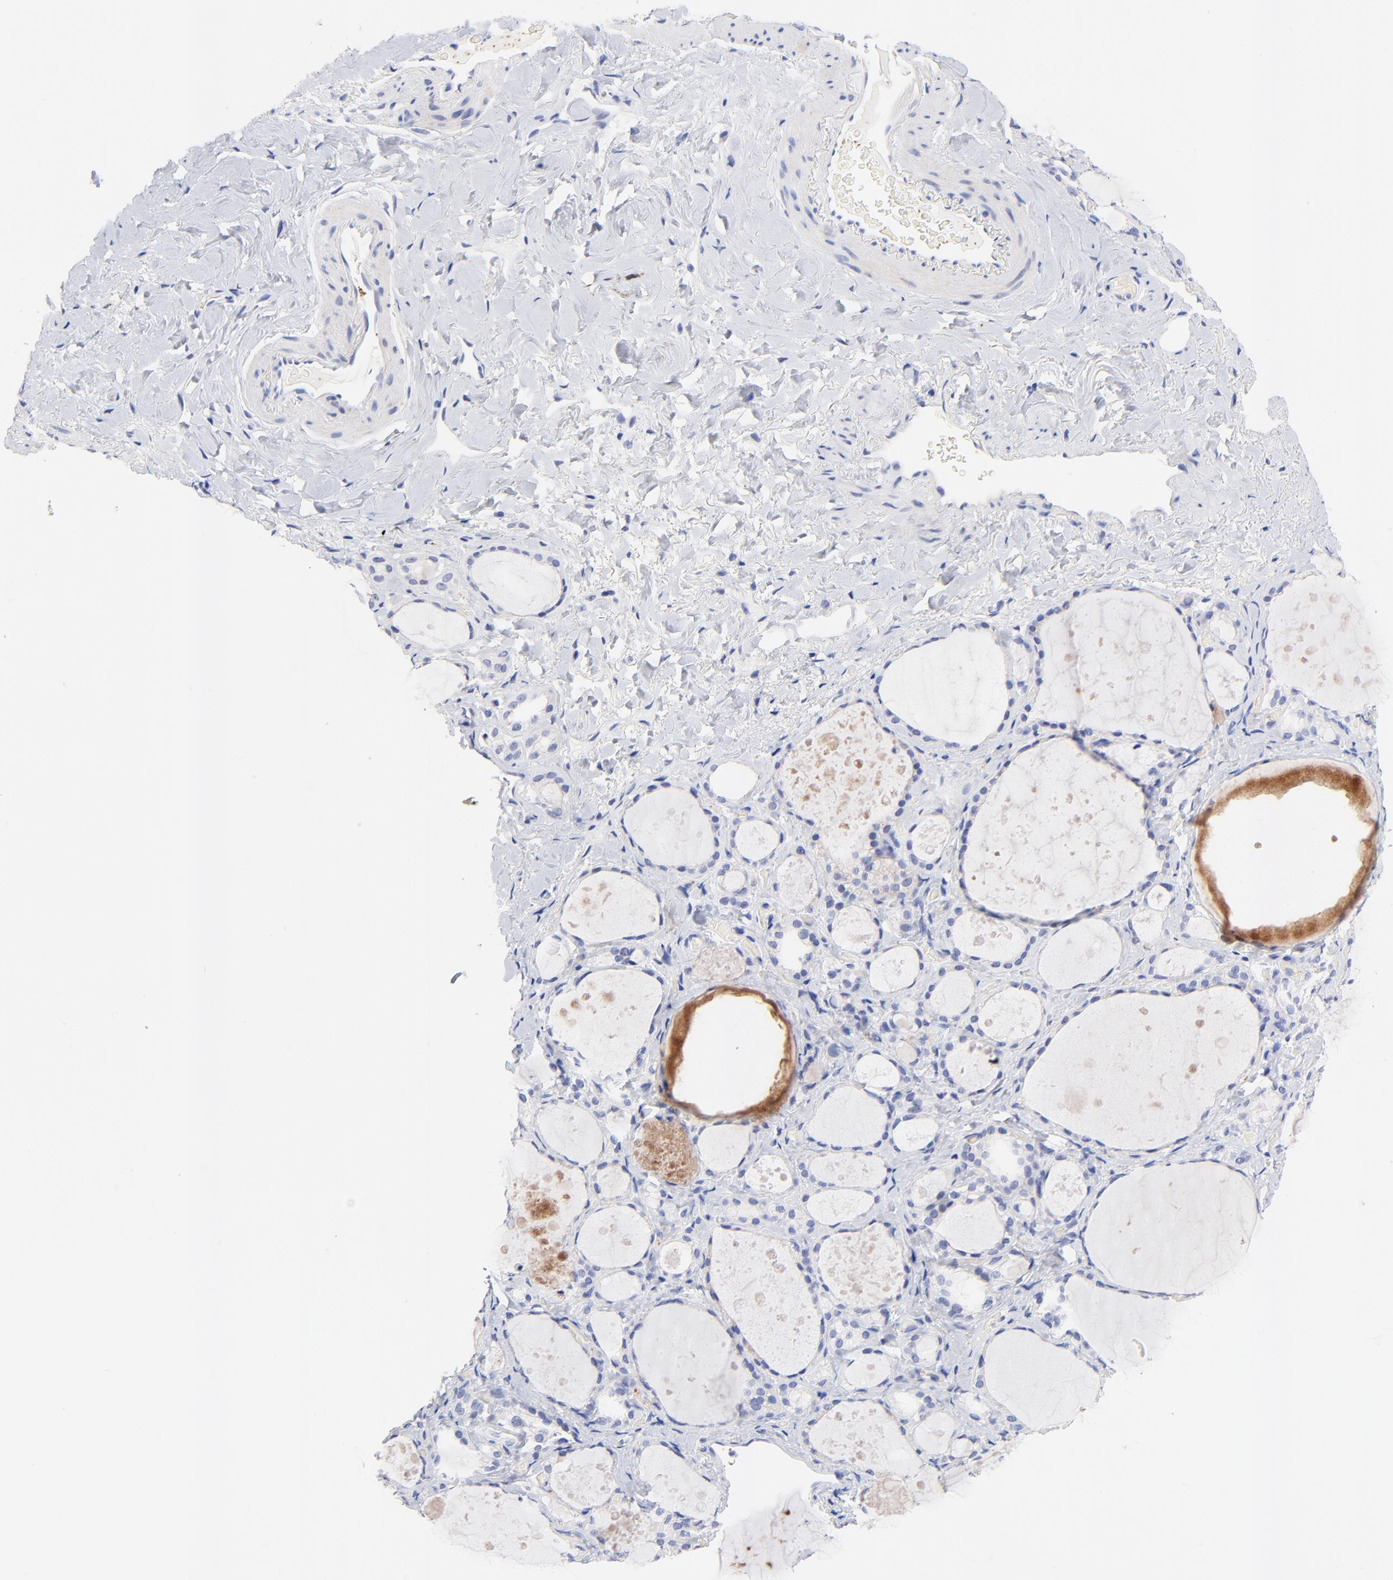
{"staining": {"intensity": "negative", "quantity": "none", "location": "none"}, "tissue": "thyroid gland", "cell_type": "Glandular cells", "image_type": "normal", "snomed": [{"axis": "morphology", "description": "Normal tissue, NOS"}, {"axis": "topography", "description": "Thyroid gland"}], "caption": "There is no significant expression in glandular cells of thyroid gland. Brightfield microscopy of IHC stained with DAB (3,3'-diaminobenzidine) (brown) and hematoxylin (blue), captured at high magnification.", "gene": "FAM117B", "patient": {"sex": "female", "age": 75}}